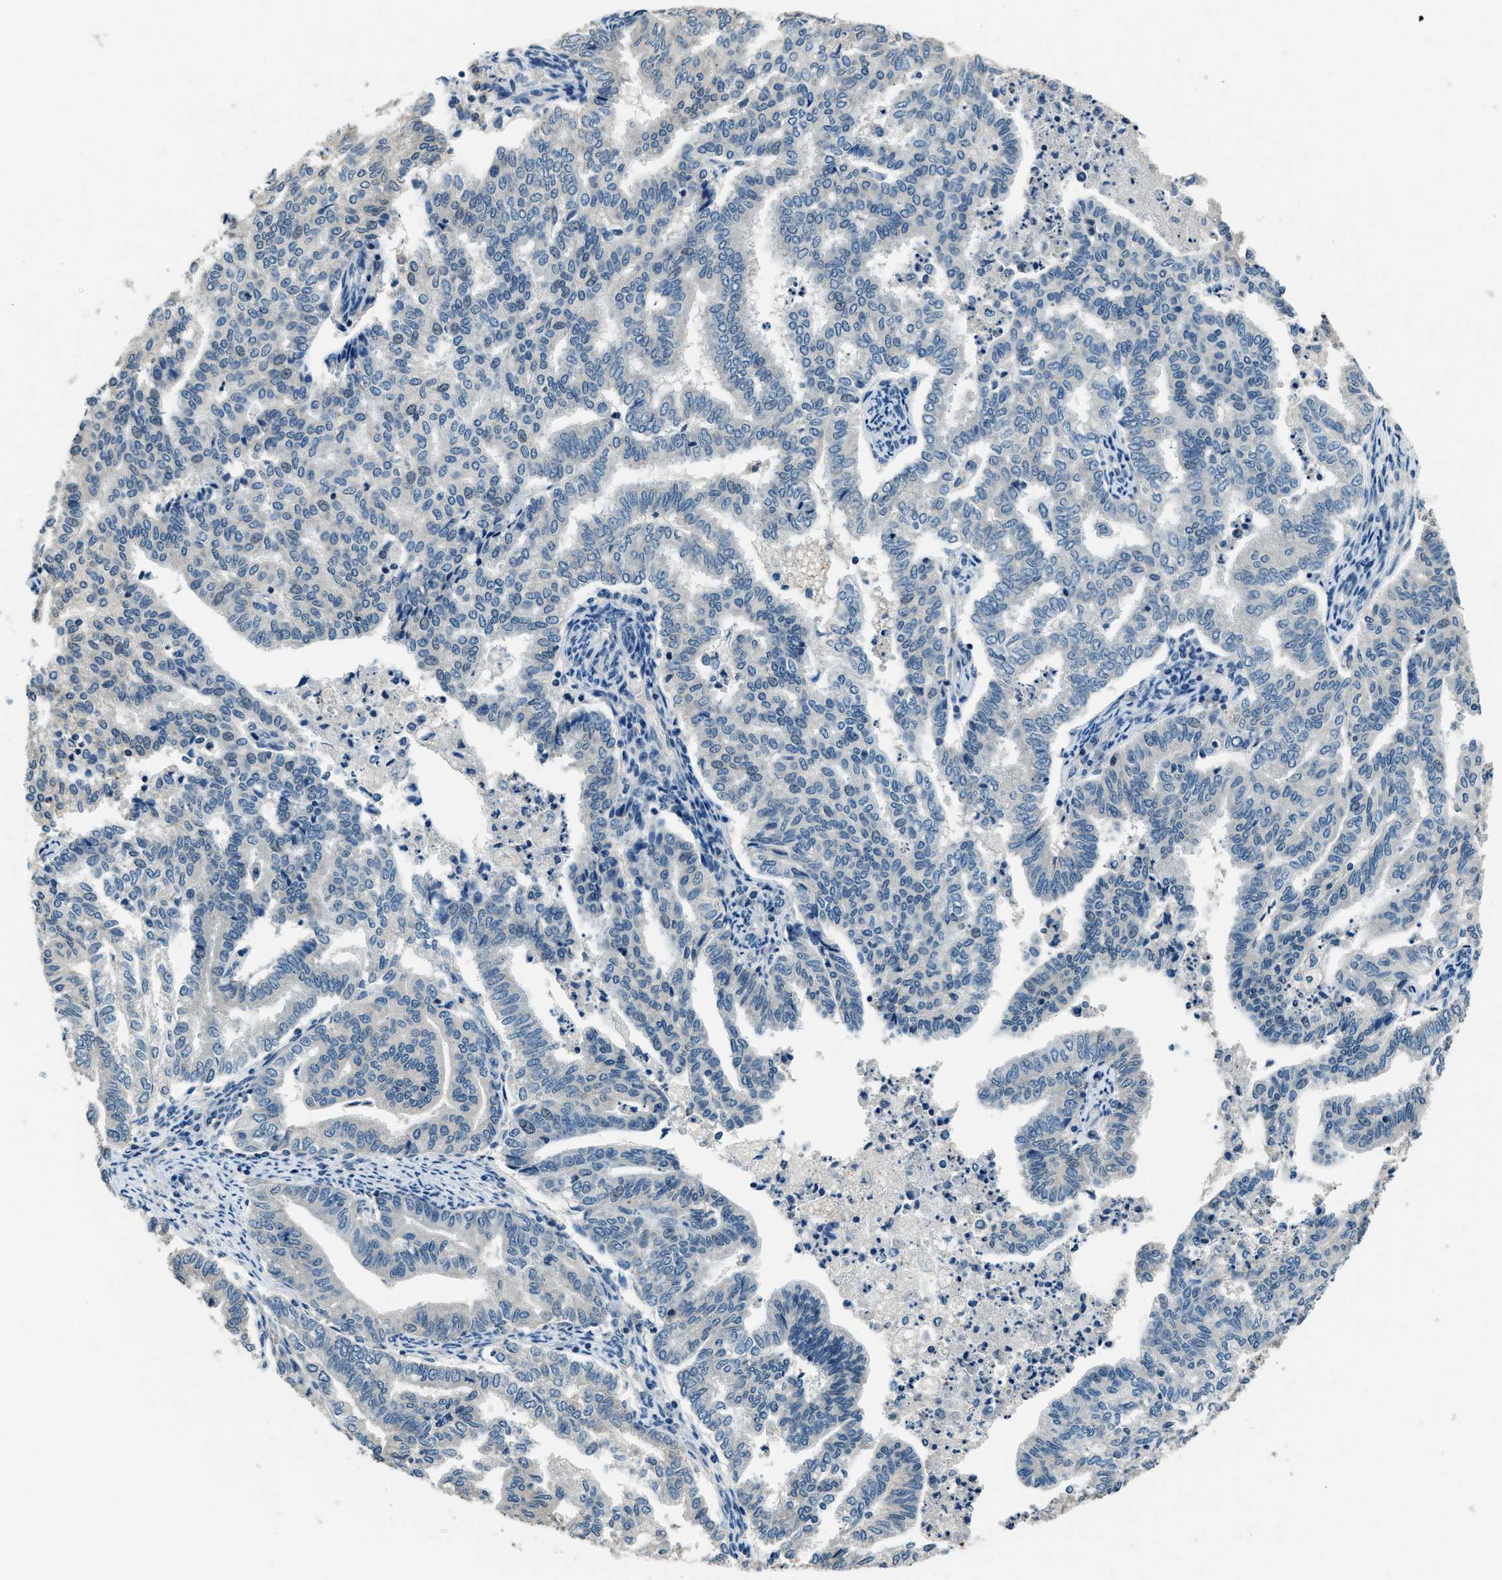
{"staining": {"intensity": "negative", "quantity": "none", "location": "none"}, "tissue": "endometrial cancer", "cell_type": "Tumor cells", "image_type": "cancer", "snomed": [{"axis": "morphology", "description": "Adenocarcinoma, NOS"}, {"axis": "topography", "description": "Endometrium"}], "caption": "Immunohistochemistry image of neoplastic tissue: adenocarcinoma (endometrial) stained with DAB demonstrates no significant protein staining in tumor cells.", "gene": "NME8", "patient": {"sex": "female", "age": 79}}